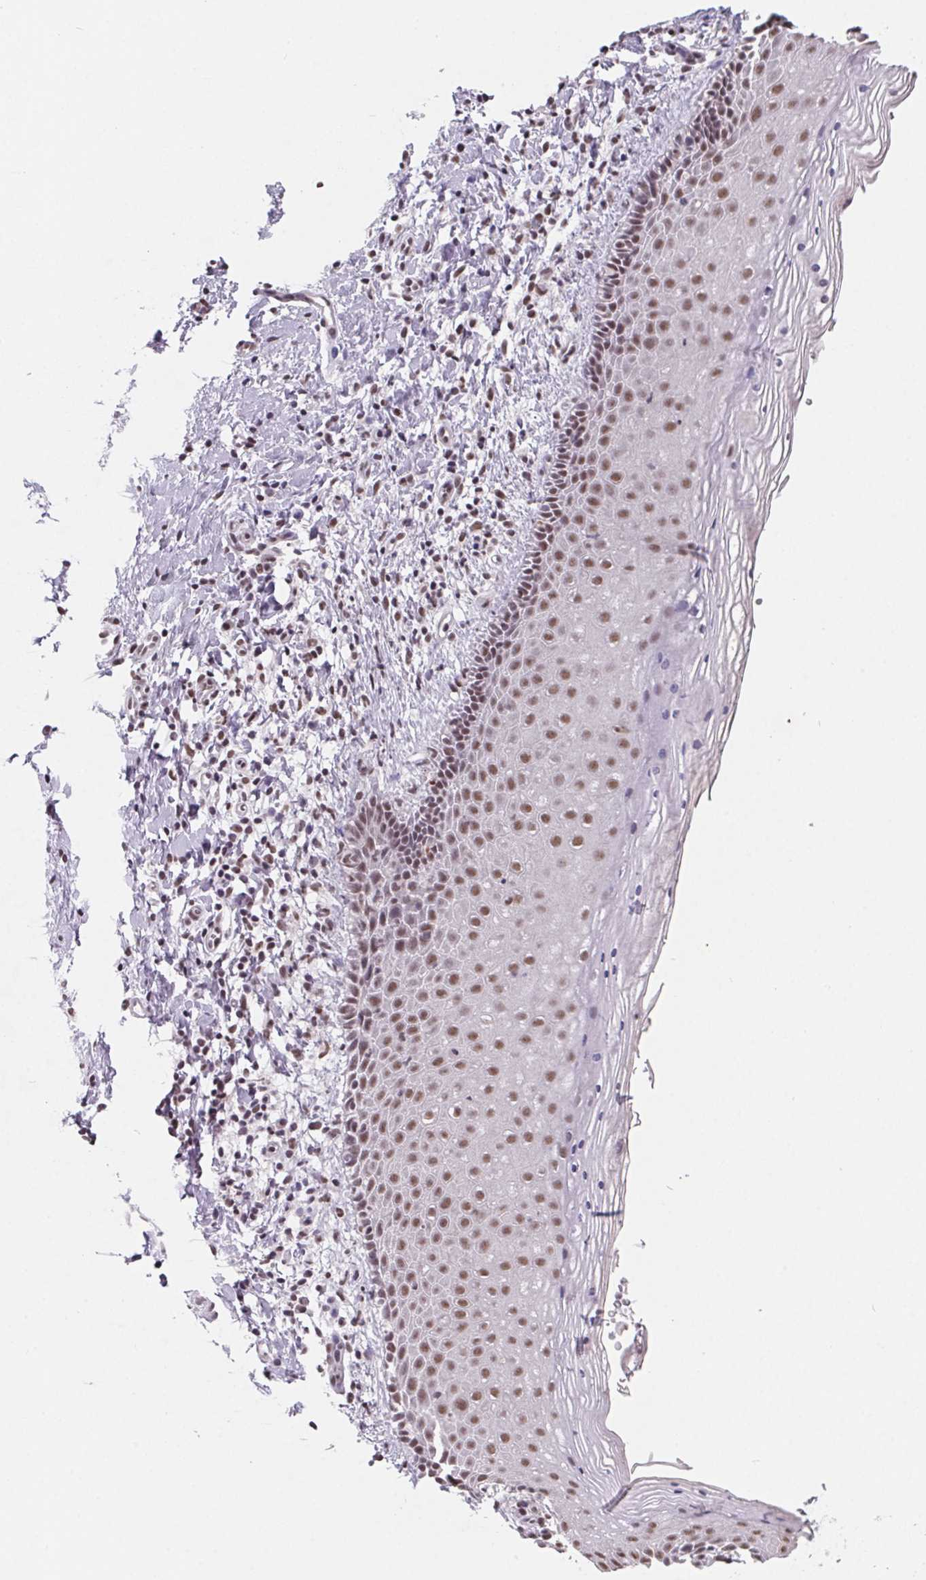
{"staining": {"intensity": "moderate", "quantity": ">75%", "location": "nuclear"}, "tissue": "vagina", "cell_type": "Squamous epithelial cells", "image_type": "normal", "snomed": [{"axis": "morphology", "description": "Normal tissue, NOS"}, {"axis": "topography", "description": "Vagina"}], "caption": "A histopathology image of vagina stained for a protein exhibits moderate nuclear brown staining in squamous epithelial cells. (Stains: DAB (3,3'-diaminobenzidine) in brown, nuclei in blue, Microscopy: brightfield microscopy at high magnification).", "gene": "TCERG1", "patient": {"sex": "female", "age": 51}}